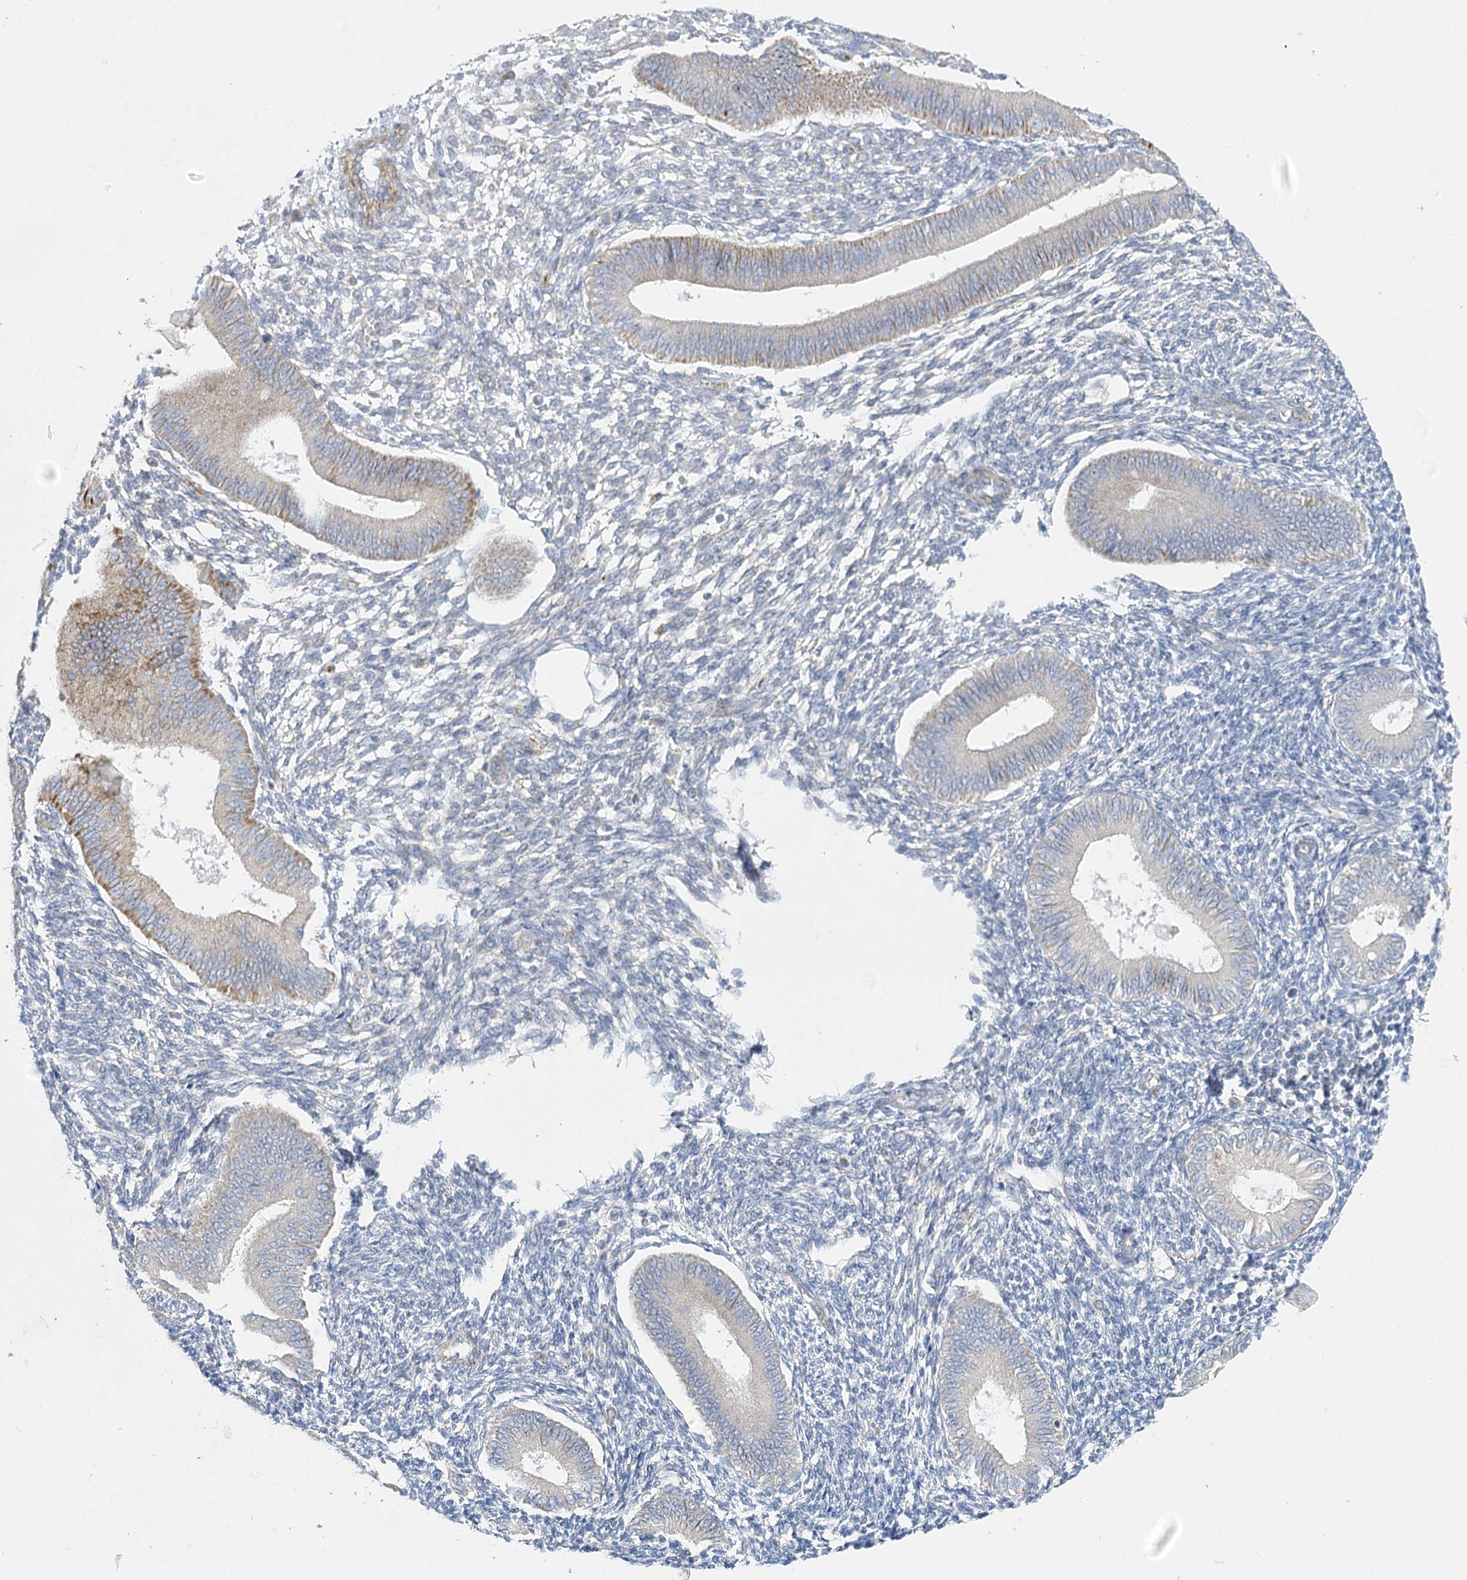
{"staining": {"intensity": "negative", "quantity": "none", "location": "none"}, "tissue": "endometrium", "cell_type": "Cells in endometrial stroma", "image_type": "normal", "snomed": [{"axis": "morphology", "description": "Normal tissue, NOS"}, {"axis": "topography", "description": "Uterus"}, {"axis": "topography", "description": "Endometrium"}], "caption": "There is no significant positivity in cells in endometrial stroma of endometrium. (DAB (3,3'-diaminobenzidine) immunohistochemistry (IHC), high magnification).", "gene": "DHTKD1", "patient": {"sex": "female", "age": 48}}